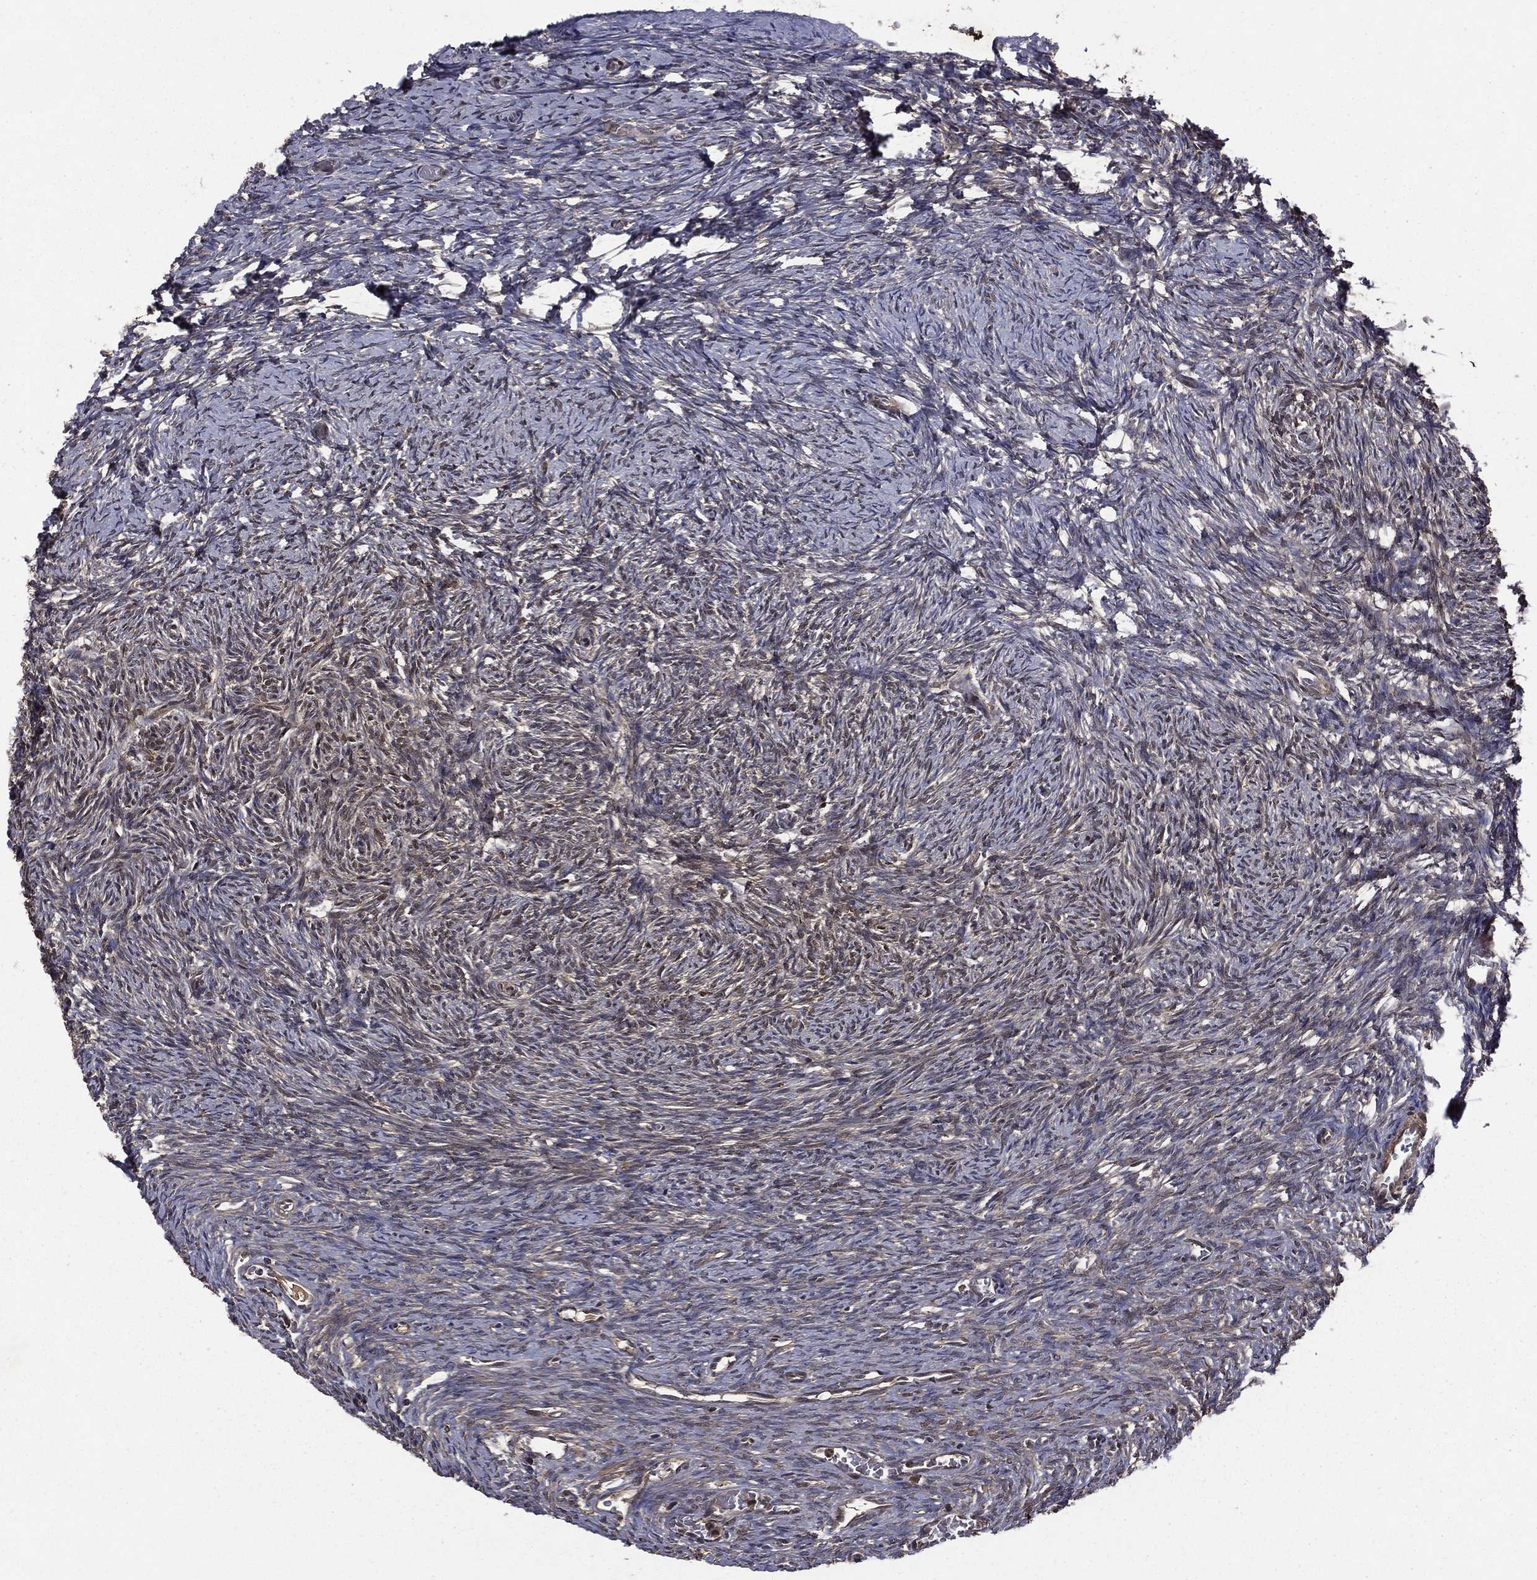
{"staining": {"intensity": "strong", "quantity": ">75%", "location": "cytoplasmic/membranous"}, "tissue": "ovary", "cell_type": "Follicle cells", "image_type": "normal", "snomed": [{"axis": "morphology", "description": "Normal tissue, NOS"}, {"axis": "topography", "description": "Ovary"}], "caption": "A high-resolution image shows IHC staining of normal ovary, which reveals strong cytoplasmic/membranous staining in about >75% of follicle cells.", "gene": "FGD1", "patient": {"sex": "female", "age": 39}}